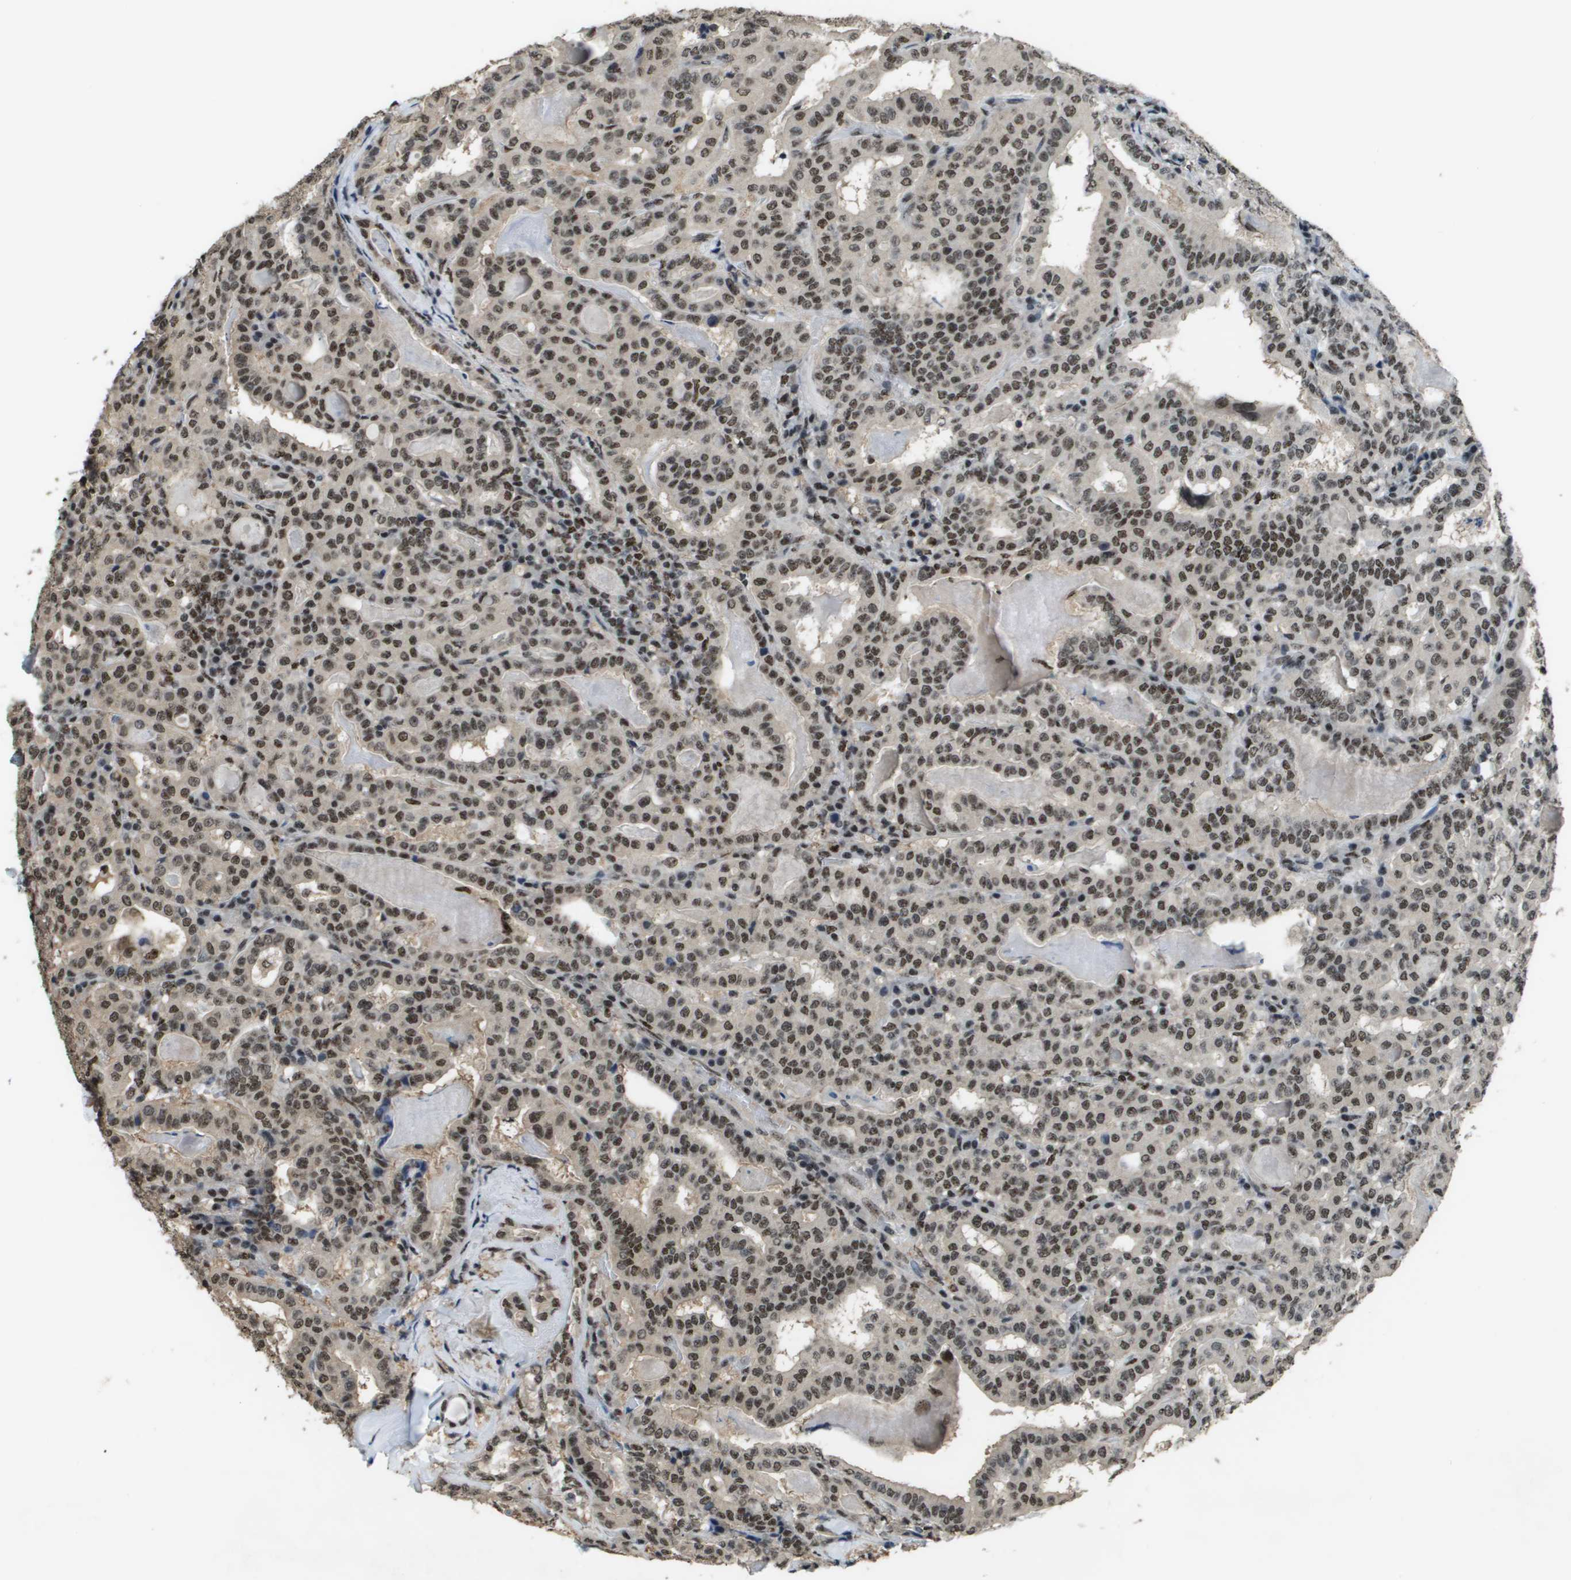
{"staining": {"intensity": "moderate", "quantity": ">75%", "location": "nuclear"}, "tissue": "thyroid cancer", "cell_type": "Tumor cells", "image_type": "cancer", "snomed": [{"axis": "morphology", "description": "Papillary adenocarcinoma, NOS"}, {"axis": "topography", "description": "Thyroid gland"}], "caption": "Immunohistochemical staining of thyroid papillary adenocarcinoma shows medium levels of moderate nuclear protein expression in approximately >75% of tumor cells.", "gene": "SP100", "patient": {"sex": "female", "age": 42}}